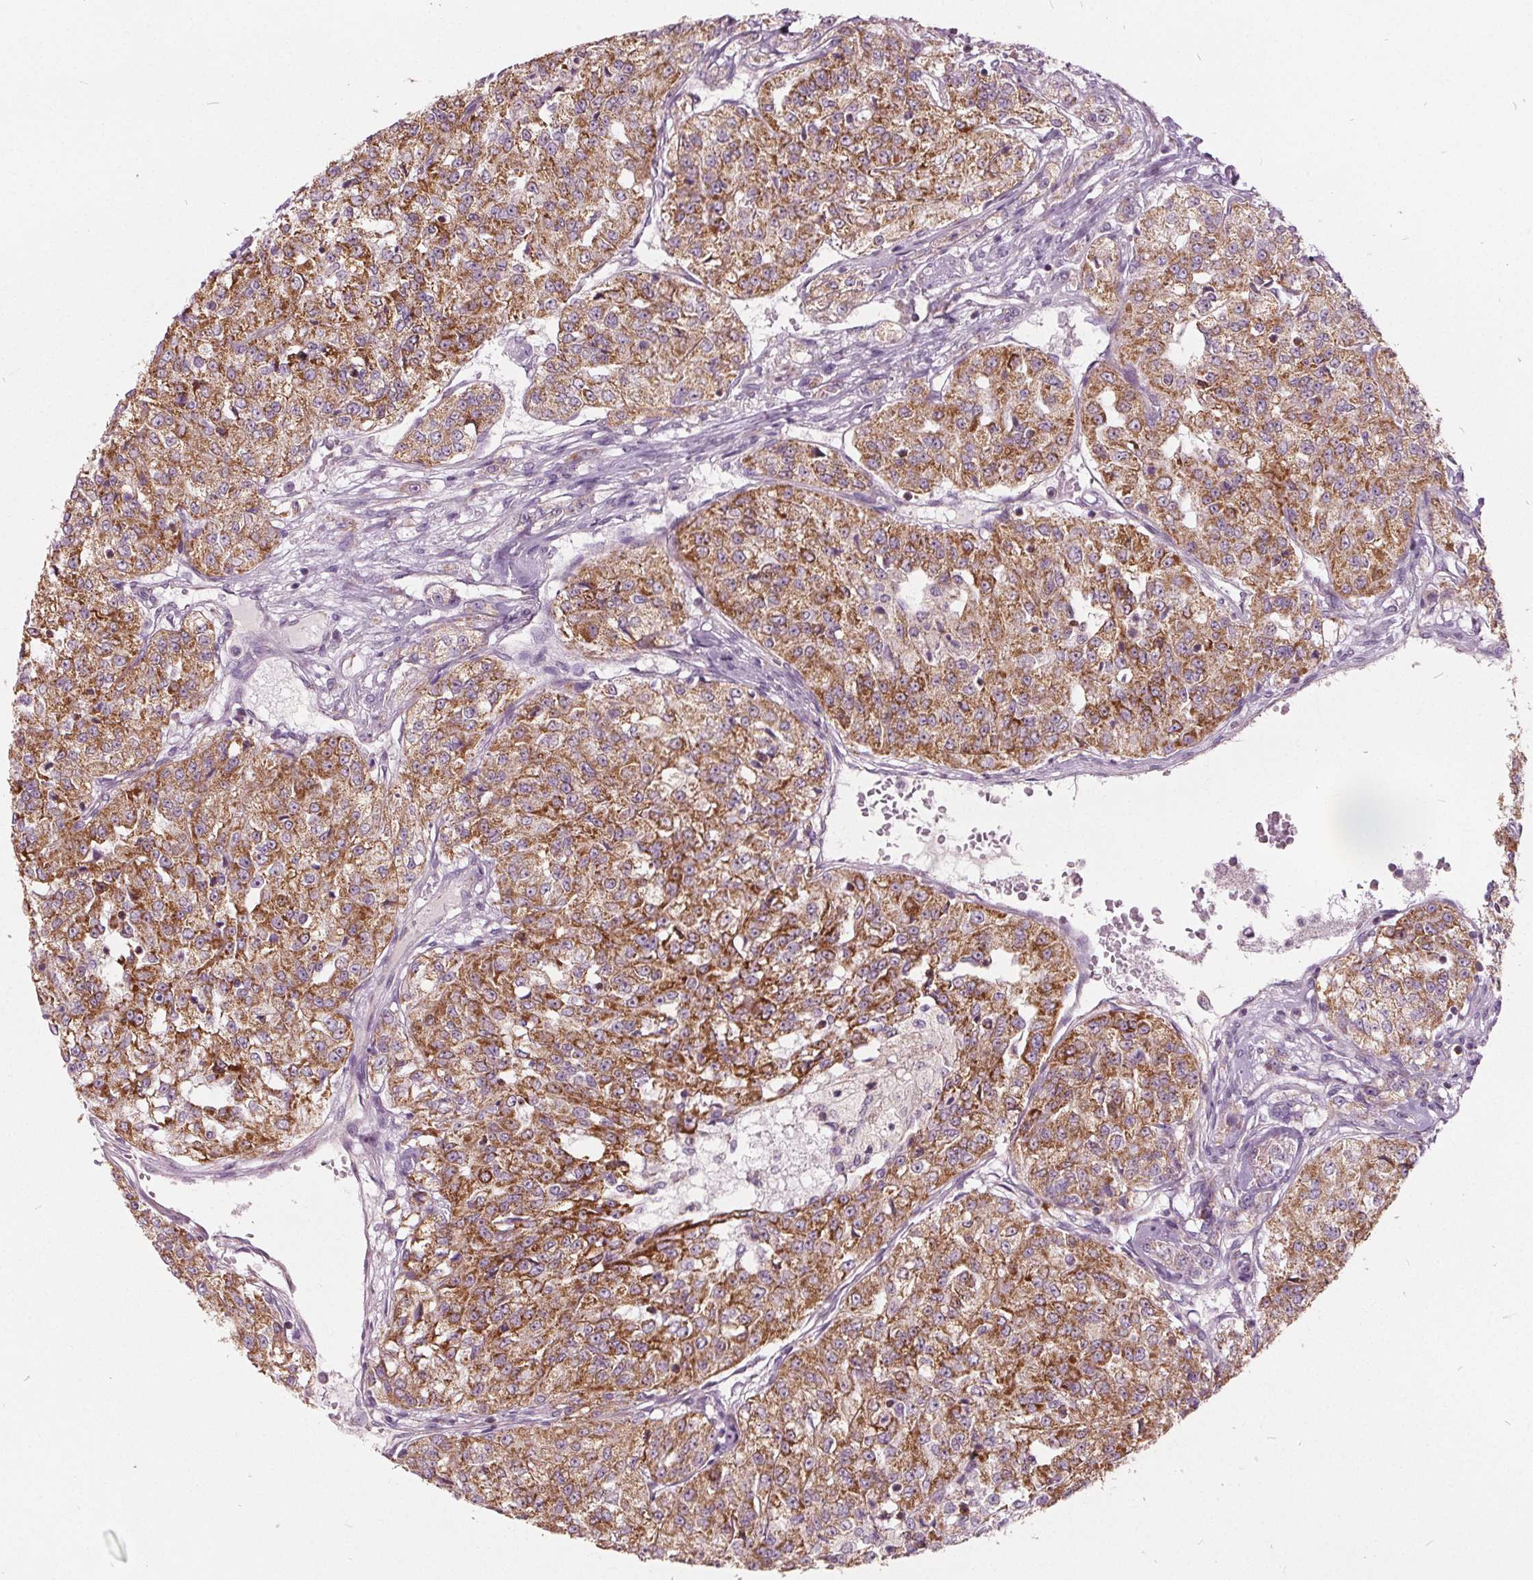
{"staining": {"intensity": "moderate", "quantity": ">75%", "location": "cytoplasmic/membranous"}, "tissue": "renal cancer", "cell_type": "Tumor cells", "image_type": "cancer", "snomed": [{"axis": "morphology", "description": "Adenocarcinoma, NOS"}, {"axis": "topography", "description": "Kidney"}], "caption": "High-magnification brightfield microscopy of adenocarcinoma (renal) stained with DAB (brown) and counterstained with hematoxylin (blue). tumor cells exhibit moderate cytoplasmic/membranous expression is identified in about>75% of cells. (IHC, brightfield microscopy, high magnification).", "gene": "ECI2", "patient": {"sex": "female", "age": 63}}